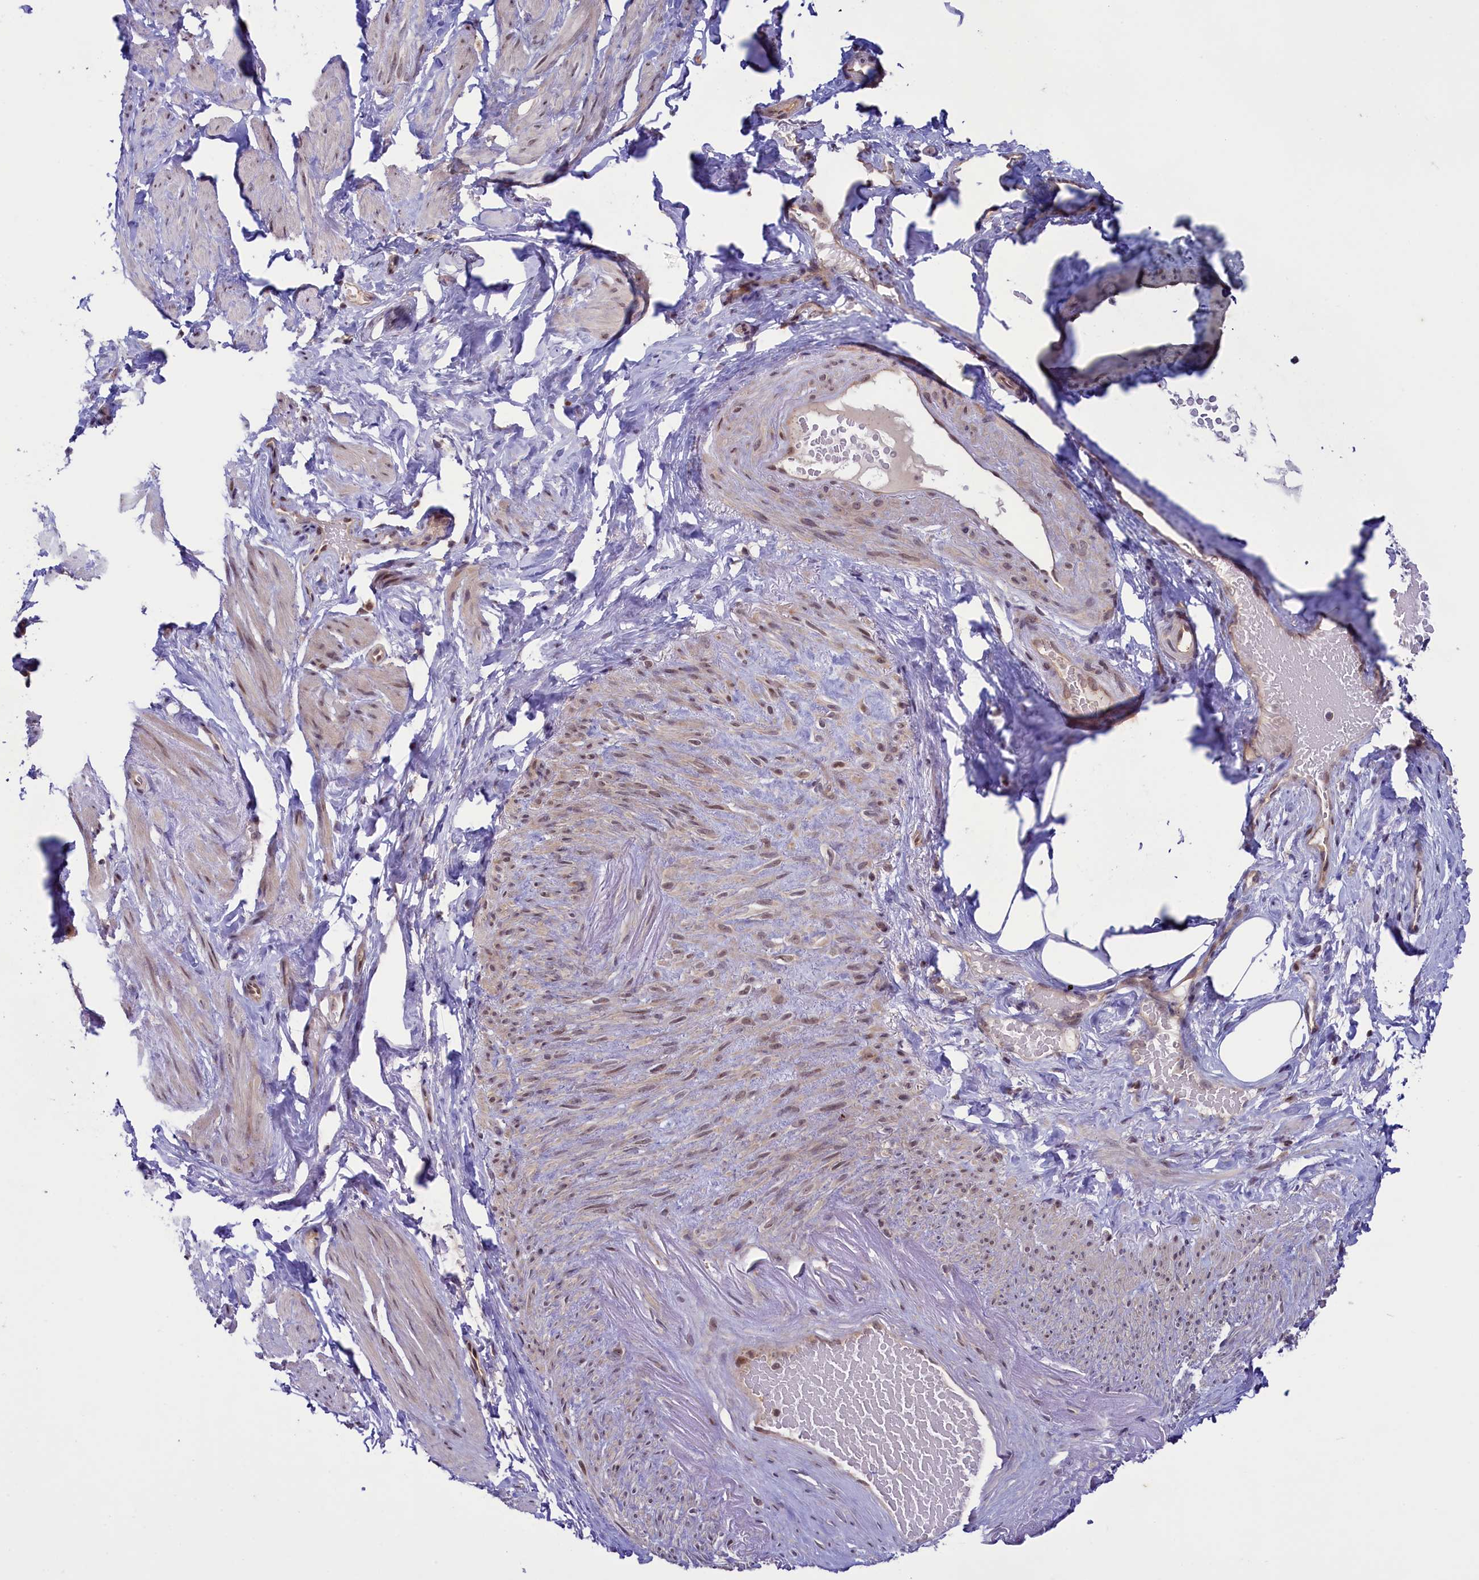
{"staining": {"intensity": "moderate", "quantity": "<25%", "location": "nuclear"}, "tissue": "smooth muscle", "cell_type": "Smooth muscle cells", "image_type": "normal", "snomed": [{"axis": "morphology", "description": "Normal tissue, NOS"}, {"axis": "topography", "description": "Smooth muscle"}, {"axis": "topography", "description": "Peripheral nerve tissue"}], "caption": "Protein staining by IHC reveals moderate nuclear positivity in approximately <25% of smooth muscle cells in benign smooth muscle. The staining is performed using DAB (3,3'-diaminobenzidine) brown chromogen to label protein expression. The nuclei are counter-stained blue using hematoxylin.", "gene": "SLC7A6OS", "patient": {"sex": "male", "age": 69}}